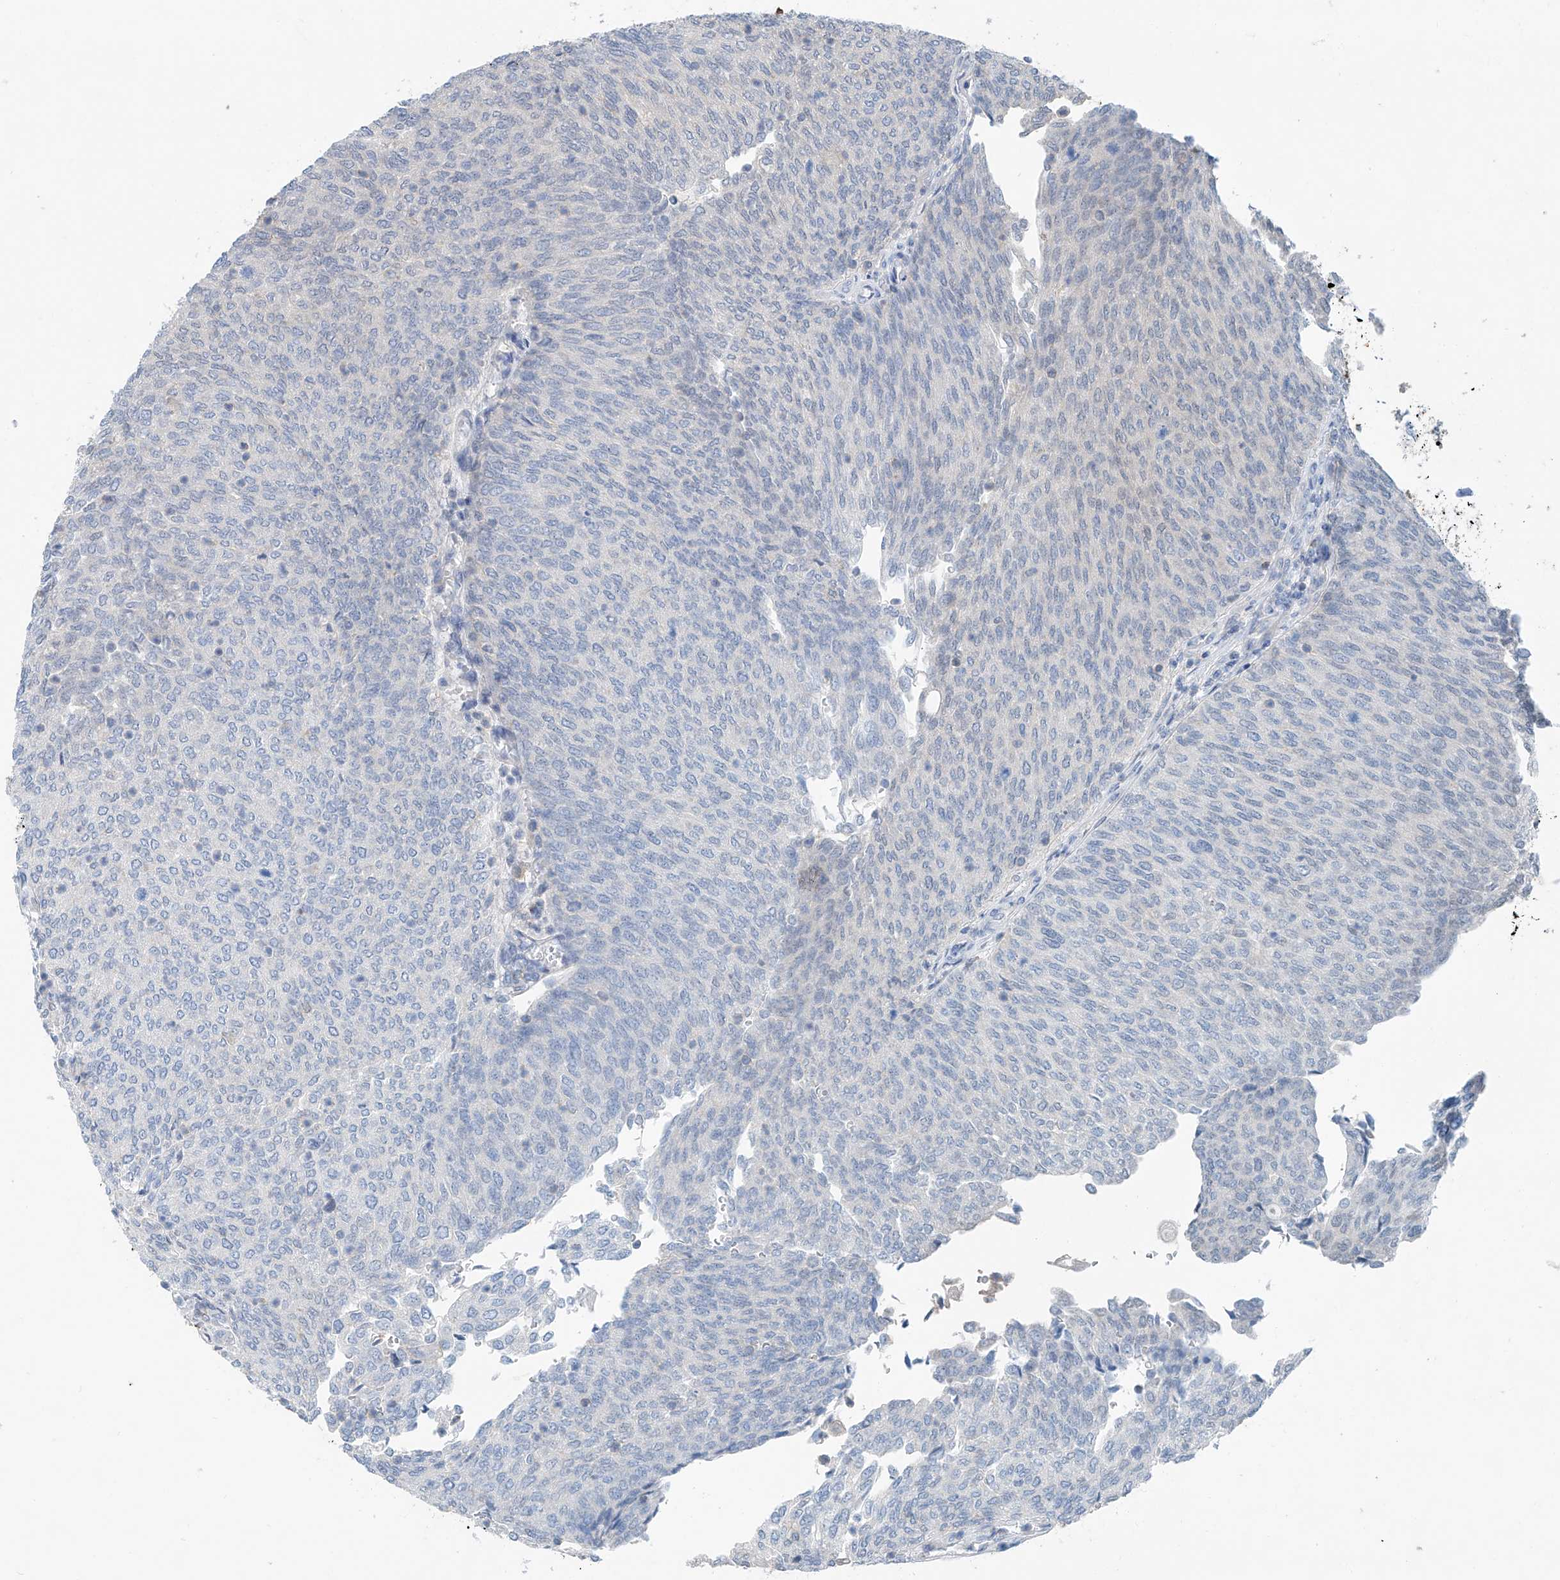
{"staining": {"intensity": "negative", "quantity": "none", "location": "none"}, "tissue": "urothelial cancer", "cell_type": "Tumor cells", "image_type": "cancer", "snomed": [{"axis": "morphology", "description": "Urothelial carcinoma, Low grade"}, {"axis": "topography", "description": "Urinary bladder"}], "caption": "This is an immunohistochemistry image of urothelial cancer. There is no expression in tumor cells.", "gene": "ANKRD34A", "patient": {"sex": "female", "age": 79}}